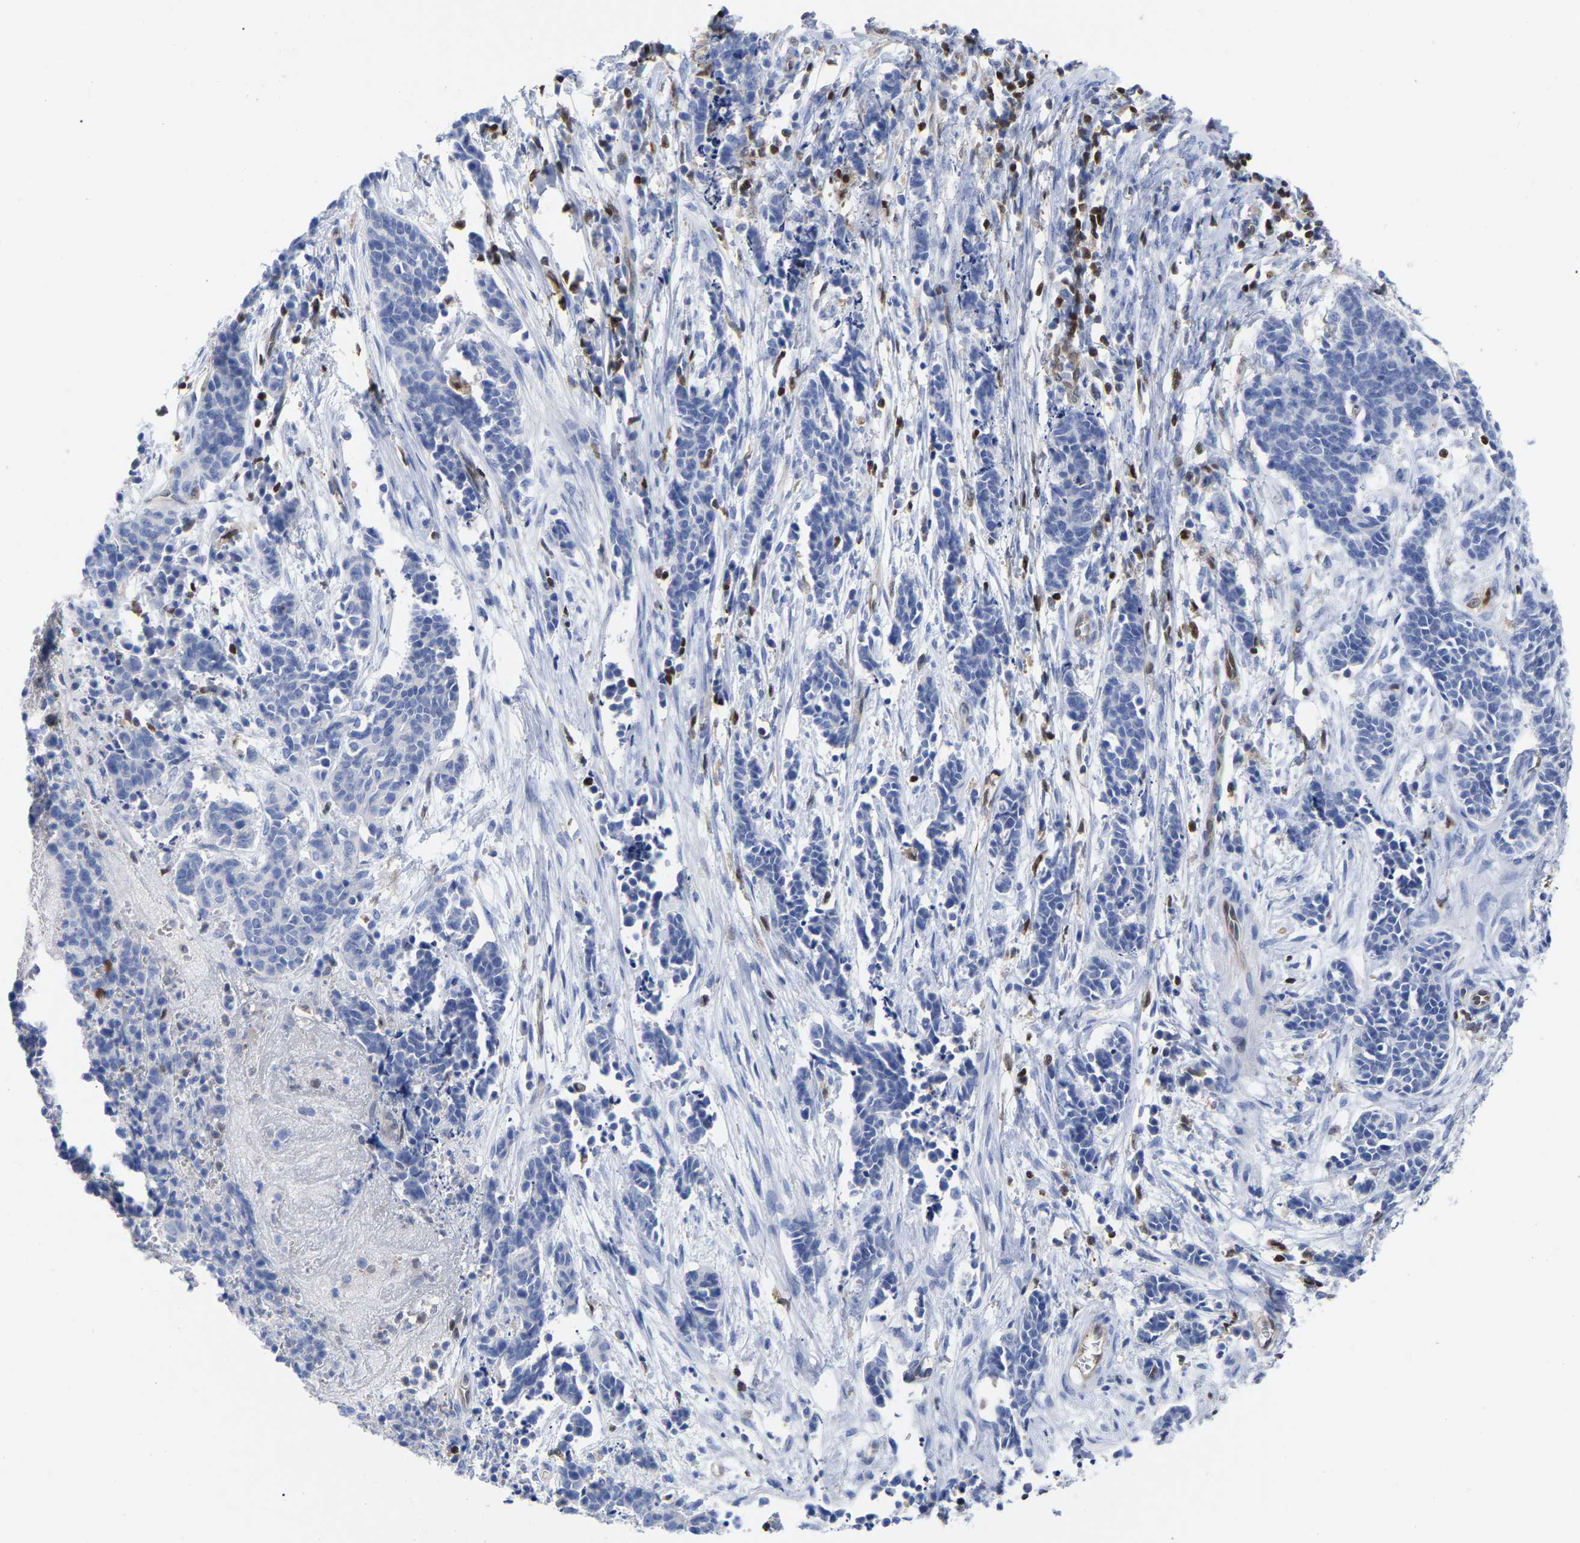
{"staining": {"intensity": "negative", "quantity": "none", "location": "none"}, "tissue": "cervical cancer", "cell_type": "Tumor cells", "image_type": "cancer", "snomed": [{"axis": "morphology", "description": "Squamous cell carcinoma, NOS"}, {"axis": "topography", "description": "Cervix"}], "caption": "This is an immunohistochemistry histopathology image of human cervical squamous cell carcinoma. There is no expression in tumor cells.", "gene": "GIMAP4", "patient": {"sex": "female", "age": 35}}